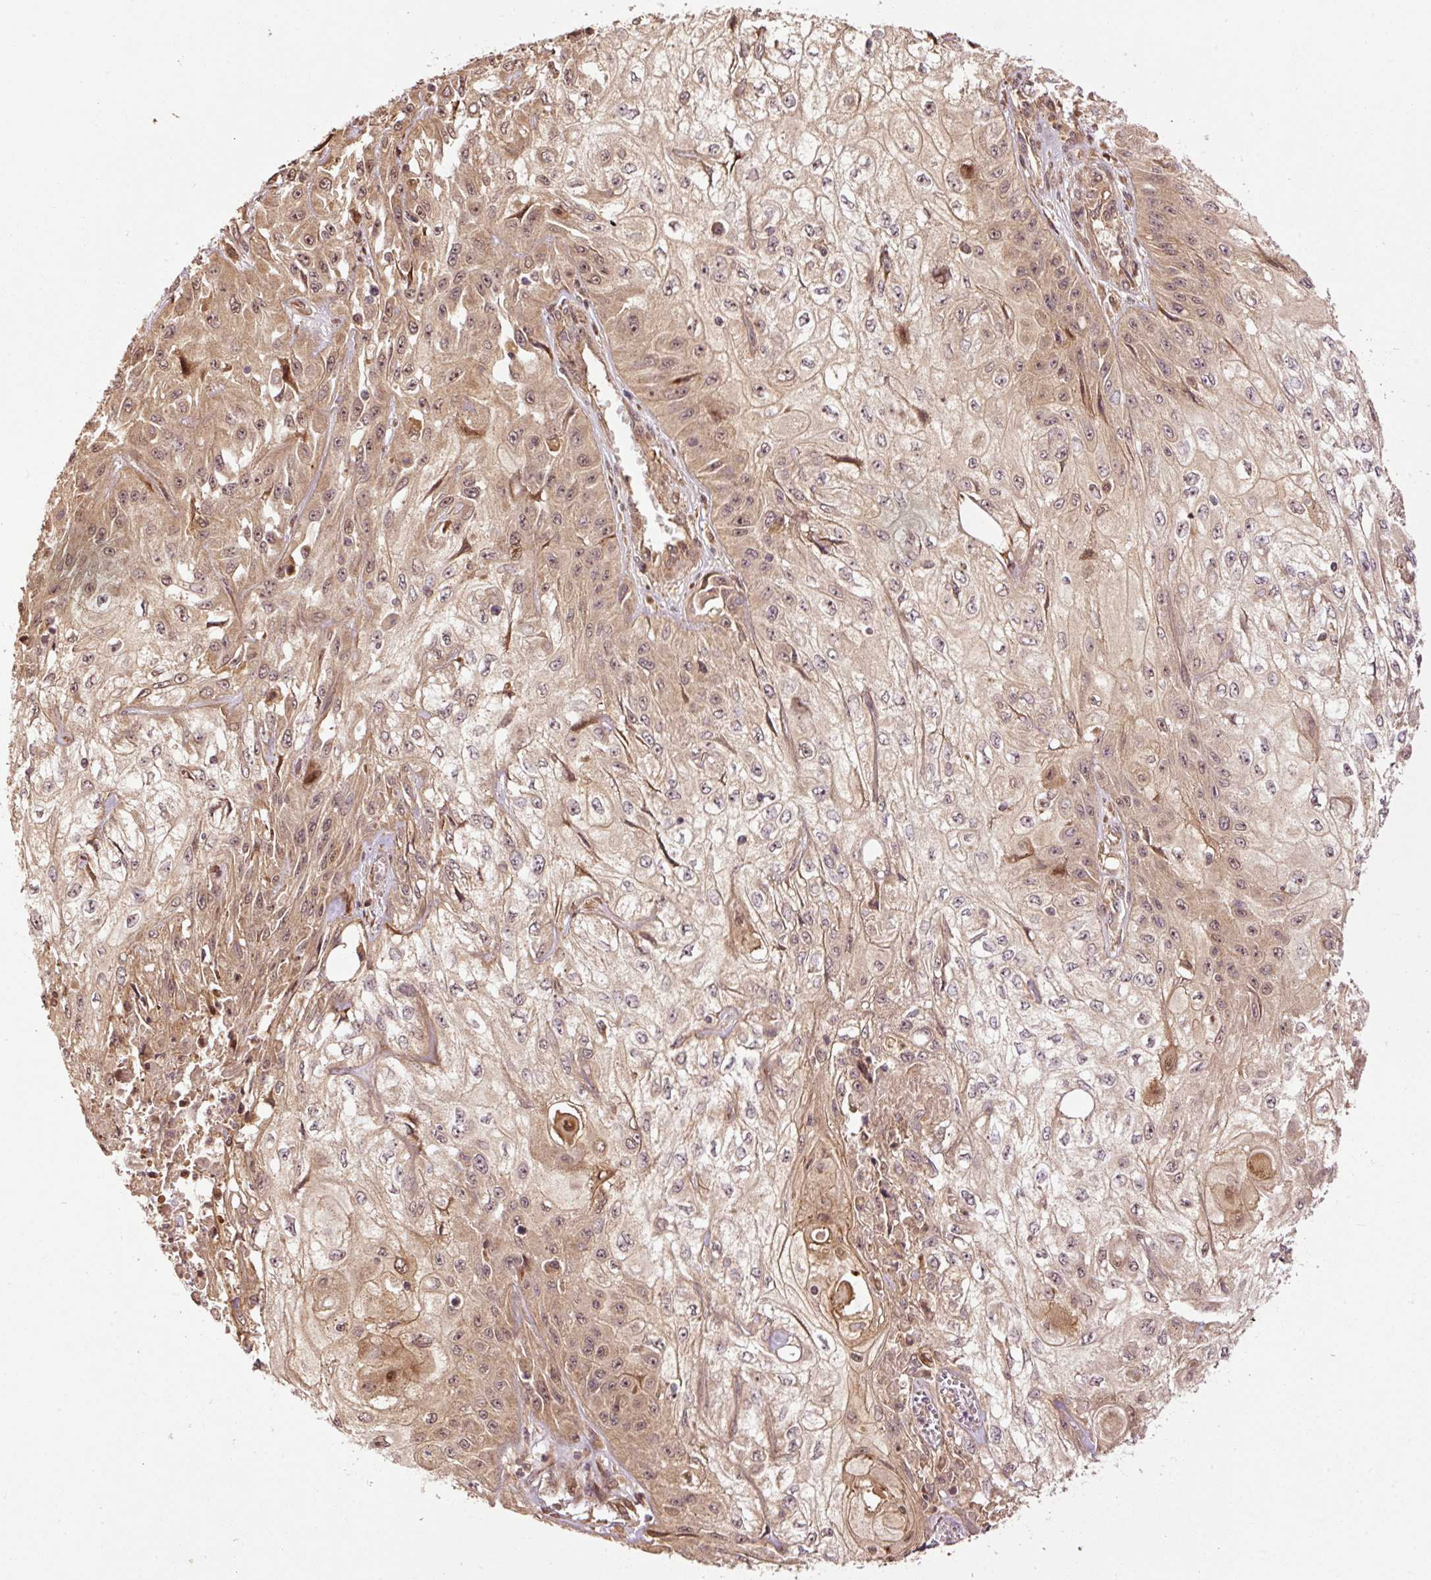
{"staining": {"intensity": "moderate", "quantity": ">75%", "location": "cytoplasmic/membranous,nuclear"}, "tissue": "skin cancer", "cell_type": "Tumor cells", "image_type": "cancer", "snomed": [{"axis": "morphology", "description": "Squamous cell carcinoma, NOS"}, {"axis": "morphology", "description": "Squamous cell carcinoma, metastatic, NOS"}, {"axis": "topography", "description": "Skin"}, {"axis": "topography", "description": "Lymph node"}], "caption": "Protein staining of skin metastatic squamous cell carcinoma tissue reveals moderate cytoplasmic/membranous and nuclear positivity in about >75% of tumor cells.", "gene": "OXER1", "patient": {"sex": "male", "age": 75}}